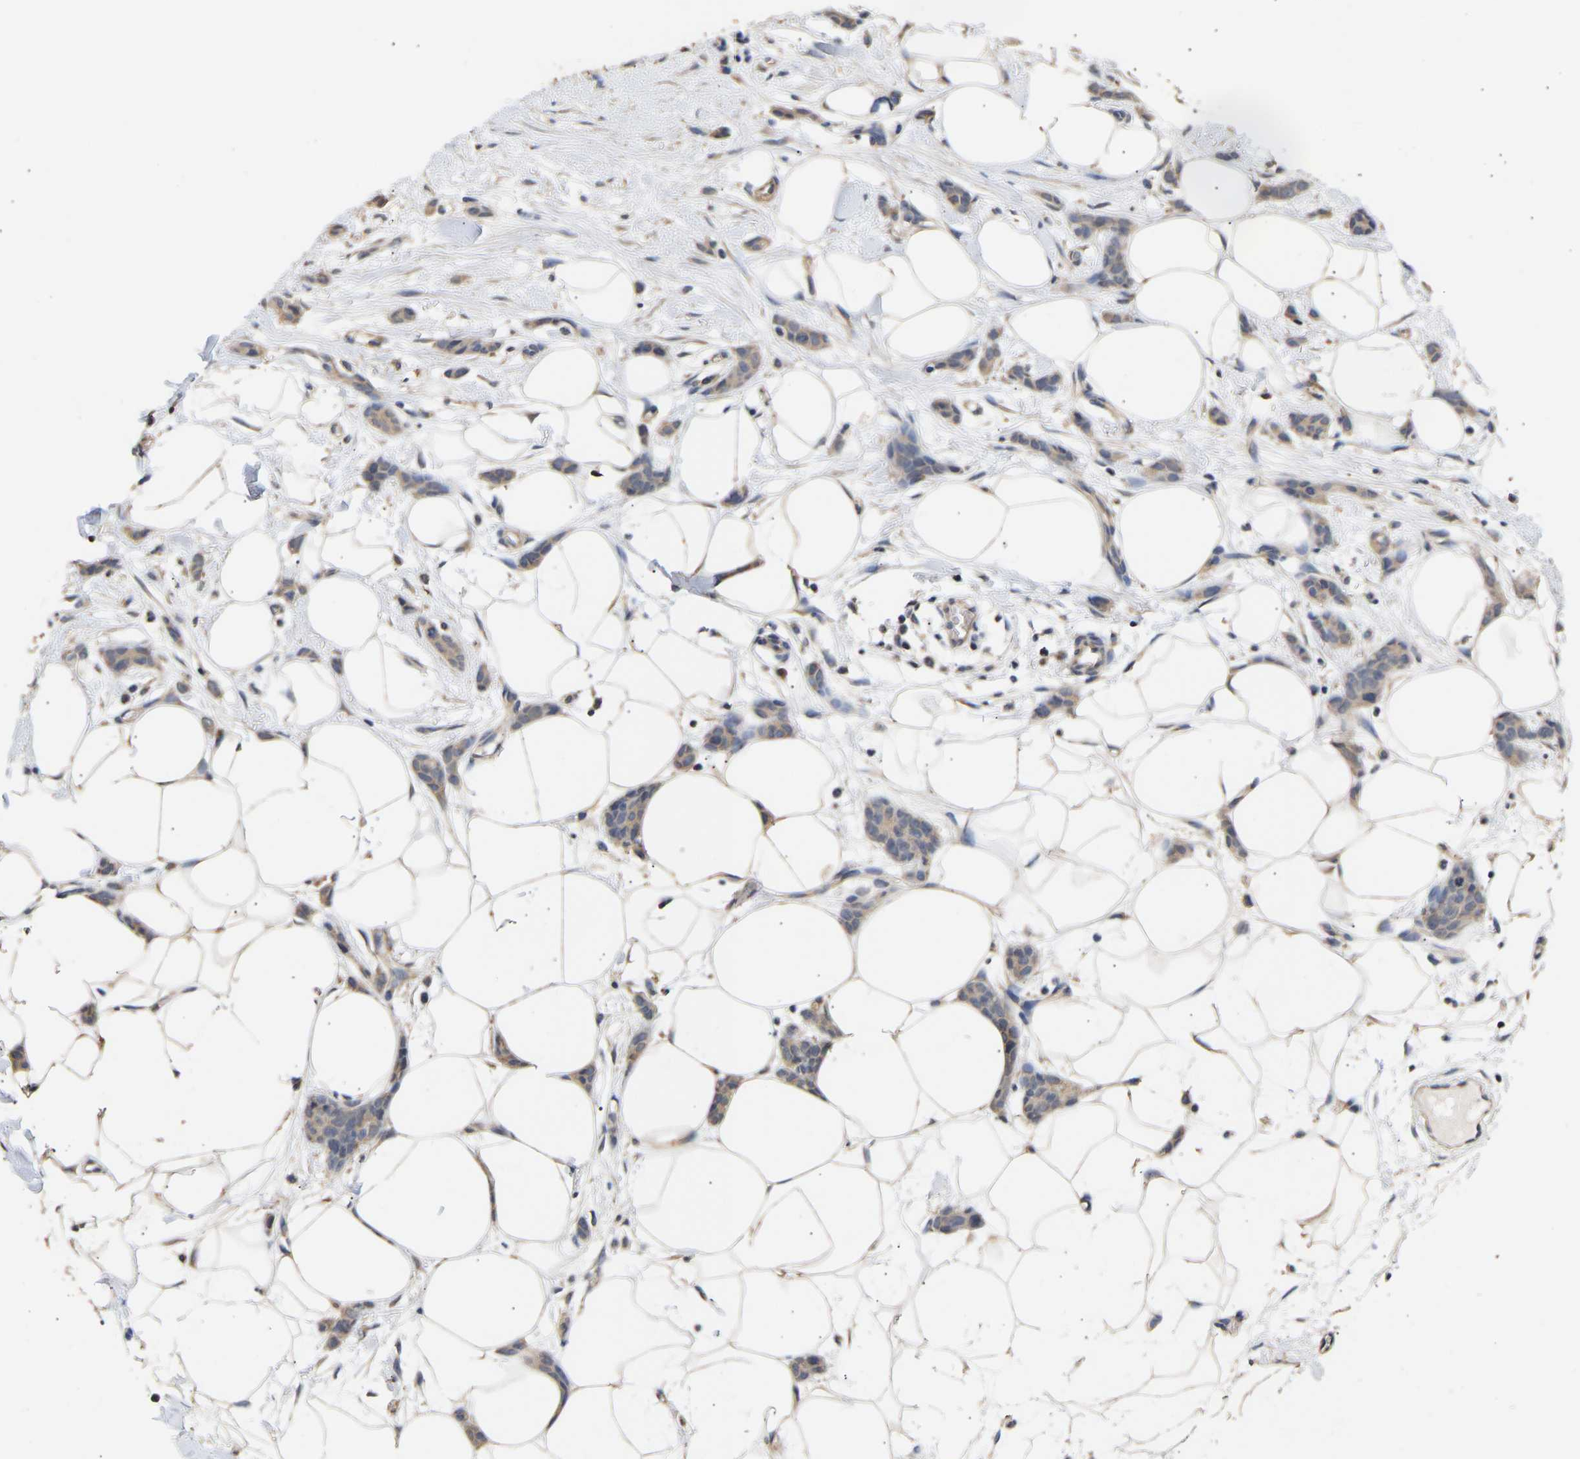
{"staining": {"intensity": "weak", "quantity": ">75%", "location": "cytoplasmic/membranous"}, "tissue": "breast cancer", "cell_type": "Tumor cells", "image_type": "cancer", "snomed": [{"axis": "morphology", "description": "Lobular carcinoma"}, {"axis": "topography", "description": "Skin"}, {"axis": "topography", "description": "Breast"}], "caption": "Protein staining displays weak cytoplasmic/membranous expression in about >75% of tumor cells in lobular carcinoma (breast).", "gene": "ZNF26", "patient": {"sex": "female", "age": 46}}